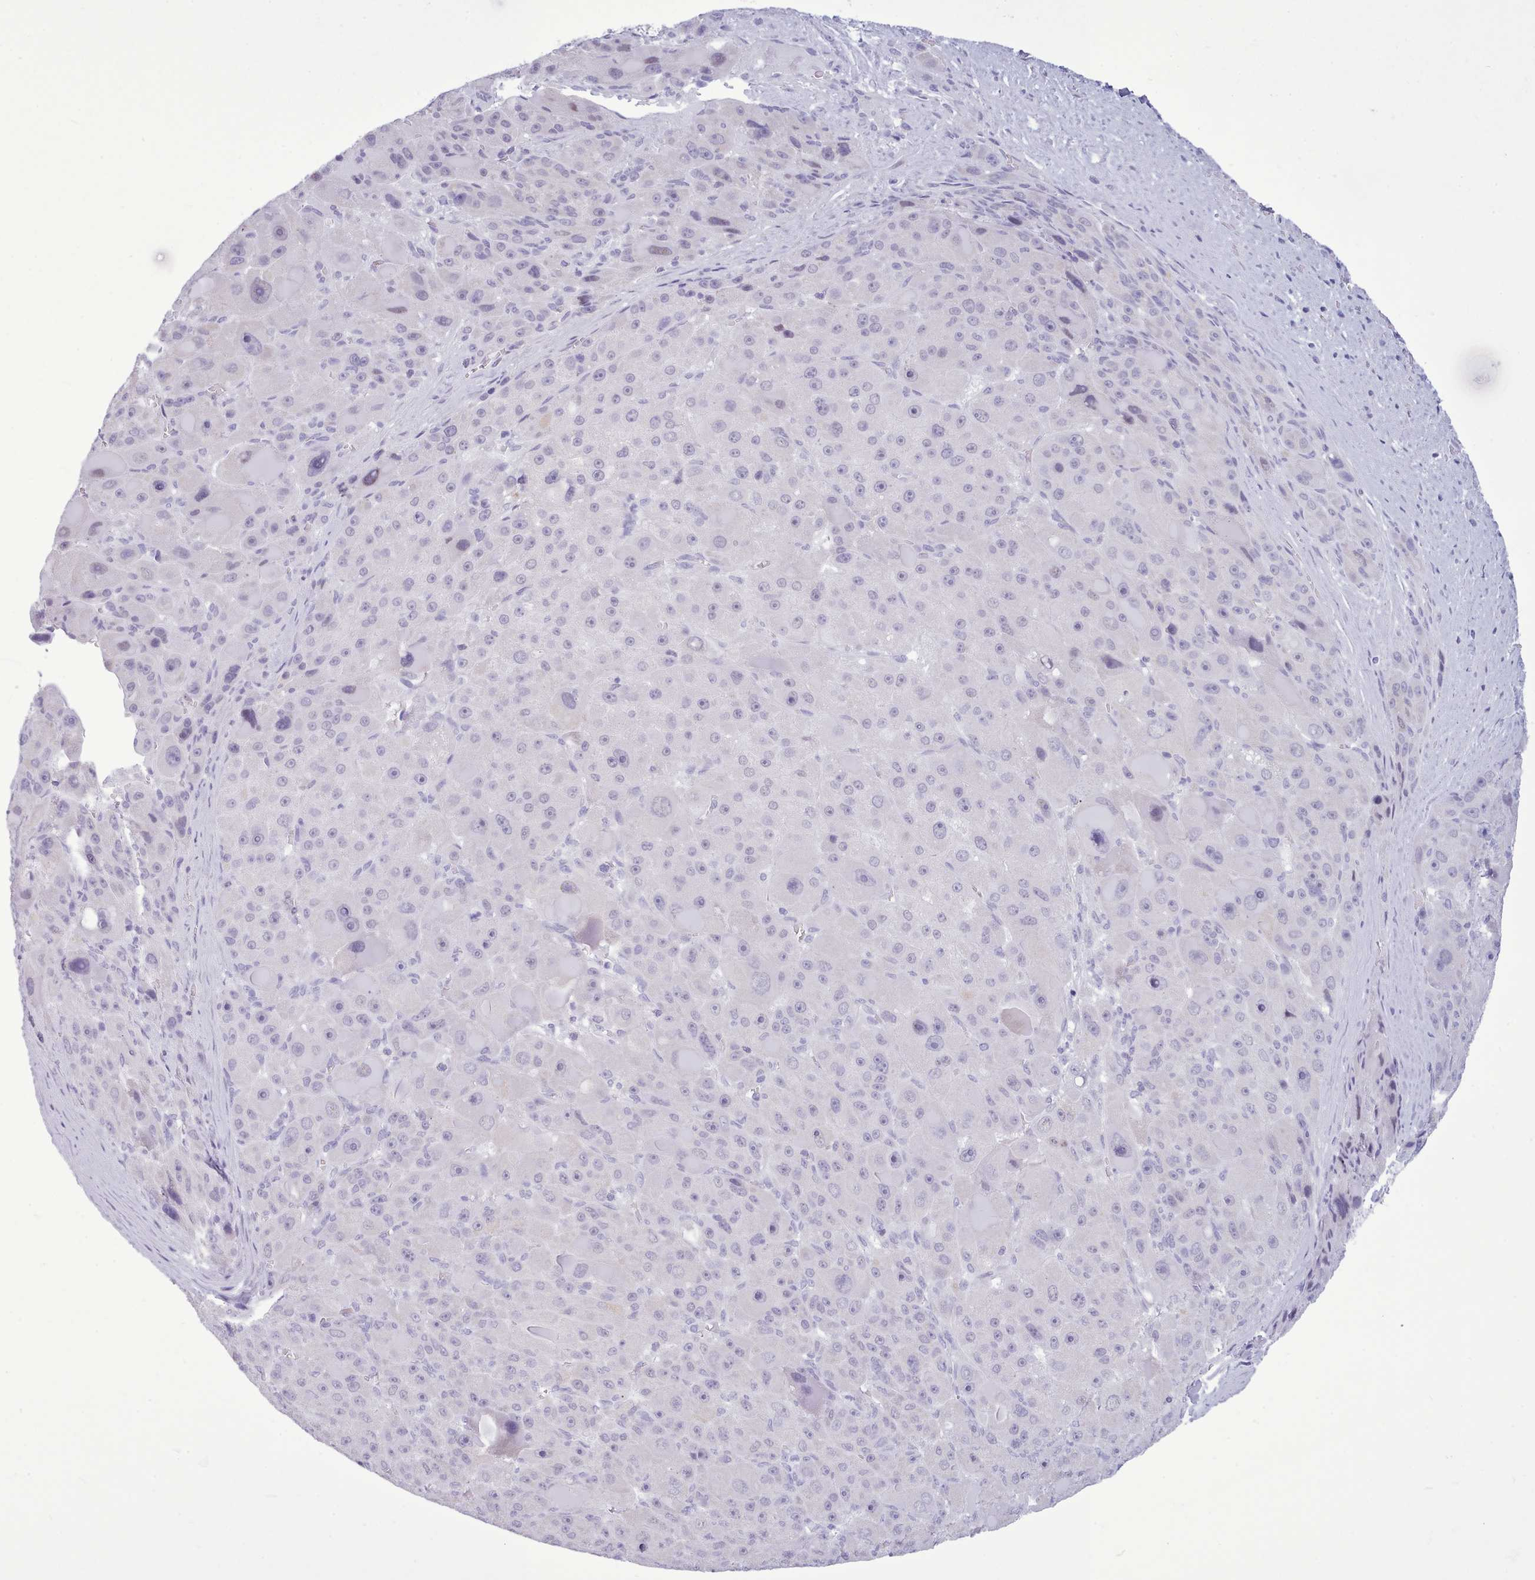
{"staining": {"intensity": "negative", "quantity": "none", "location": "none"}, "tissue": "liver cancer", "cell_type": "Tumor cells", "image_type": "cancer", "snomed": [{"axis": "morphology", "description": "Carcinoma, Hepatocellular, NOS"}, {"axis": "topography", "description": "Liver"}], "caption": "The immunohistochemistry histopathology image has no significant positivity in tumor cells of liver hepatocellular carcinoma tissue. The staining was performed using DAB to visualize the protein expression in brown, while the nuclei were stained in blue with hematoxylin (Magnification: 20x).", "gene": "FBXO48", "patient": {"sex": "male", "age": 76}}